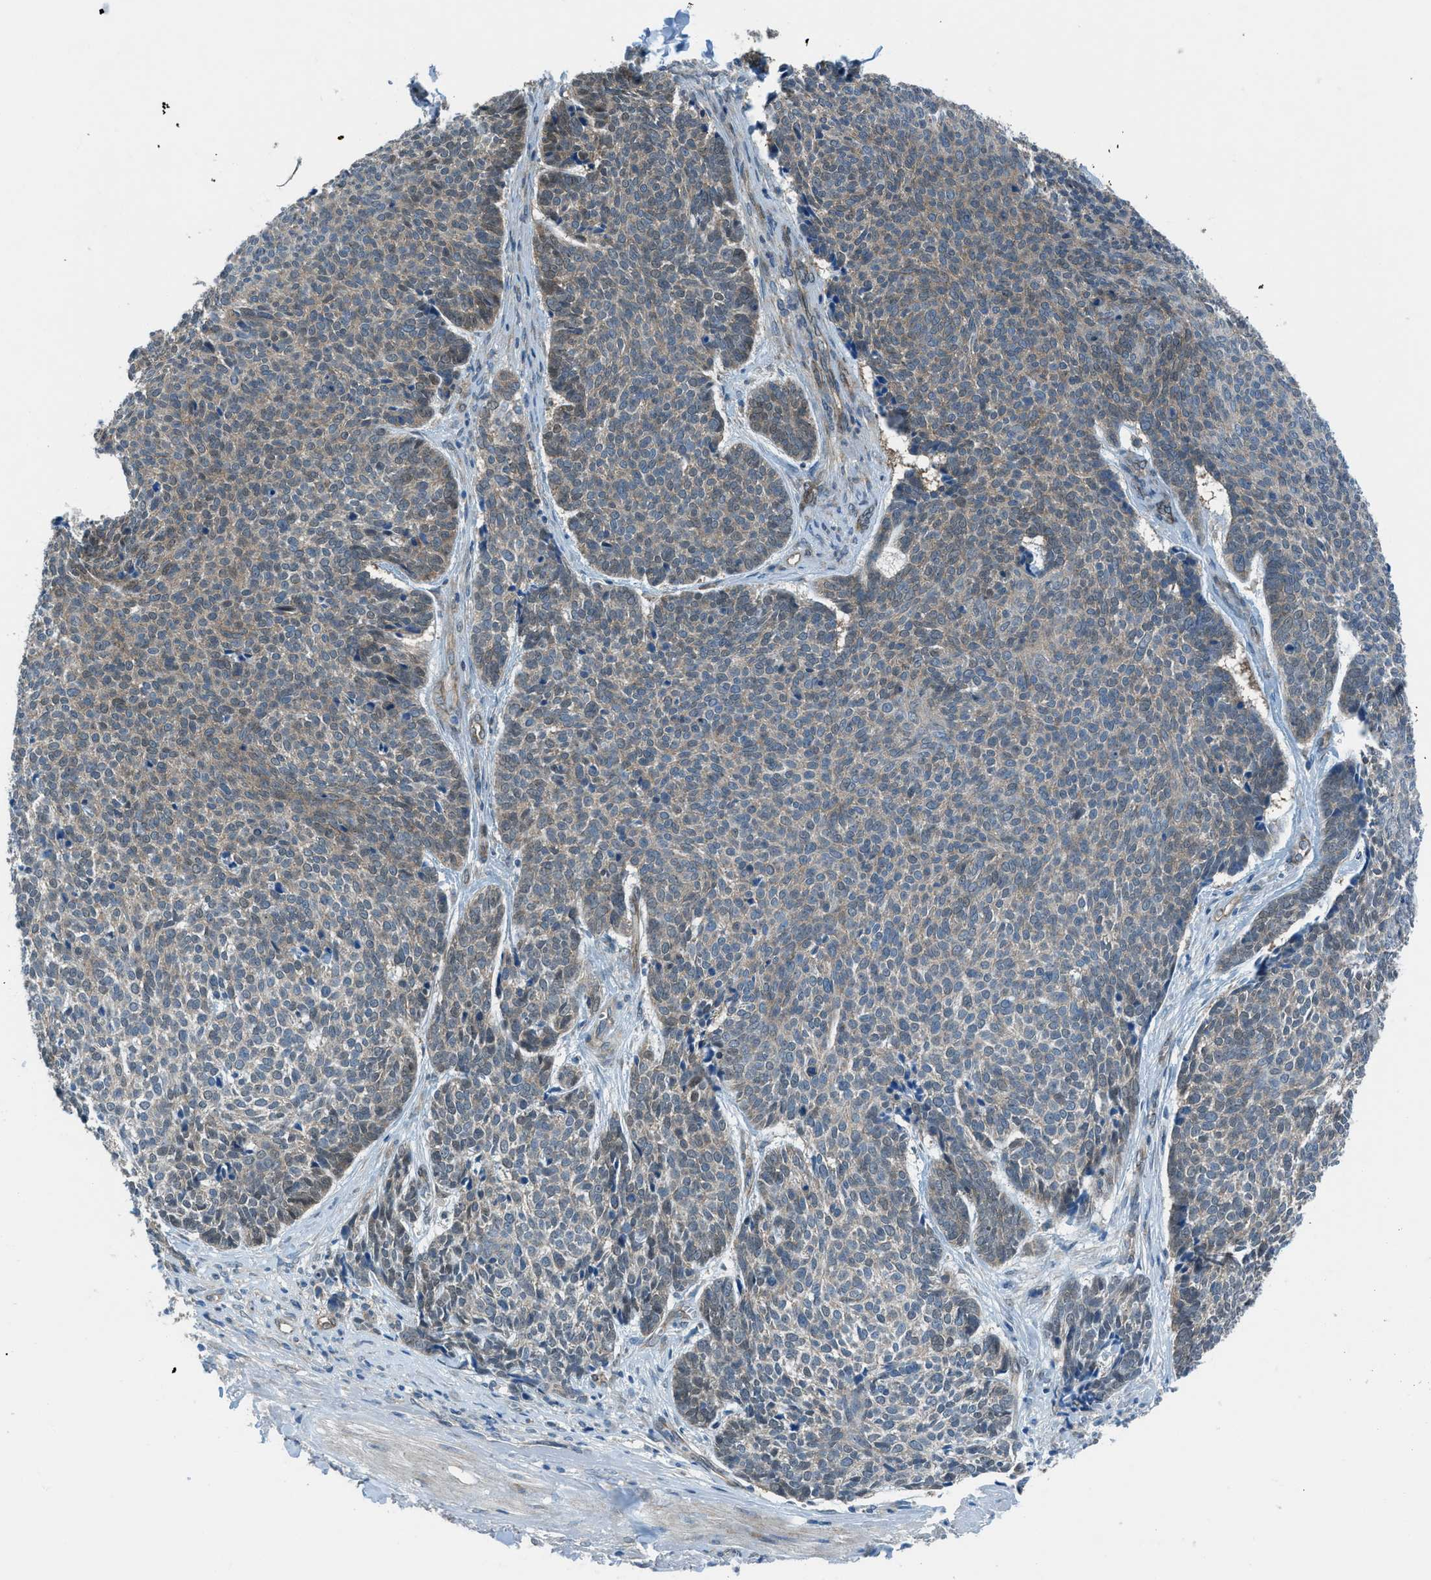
{"staining": {"intensity": "weak", "quantity": "25%-75%", "location": "cytoplasmic/membranous,nuclear"}, "tissue": "skin cancer", "cell_type": "Tumor cells", "image_type": "cancer", "snomed": [{"axis": "morphology", "description": "Basal cell carcinoma"}, {"axis": "topography", "description": "Skin"}], "caption": "This photomicrograph exhibits skin cancer stained with IHC to label a protein in brown. The cytoplasmic/membranous and nuclear of tumor cells show weak positivity for the protein. Nuclei are counter-stained blue.", "gene": "PRKN", "patient": {"sex": "male", "age": 84}}